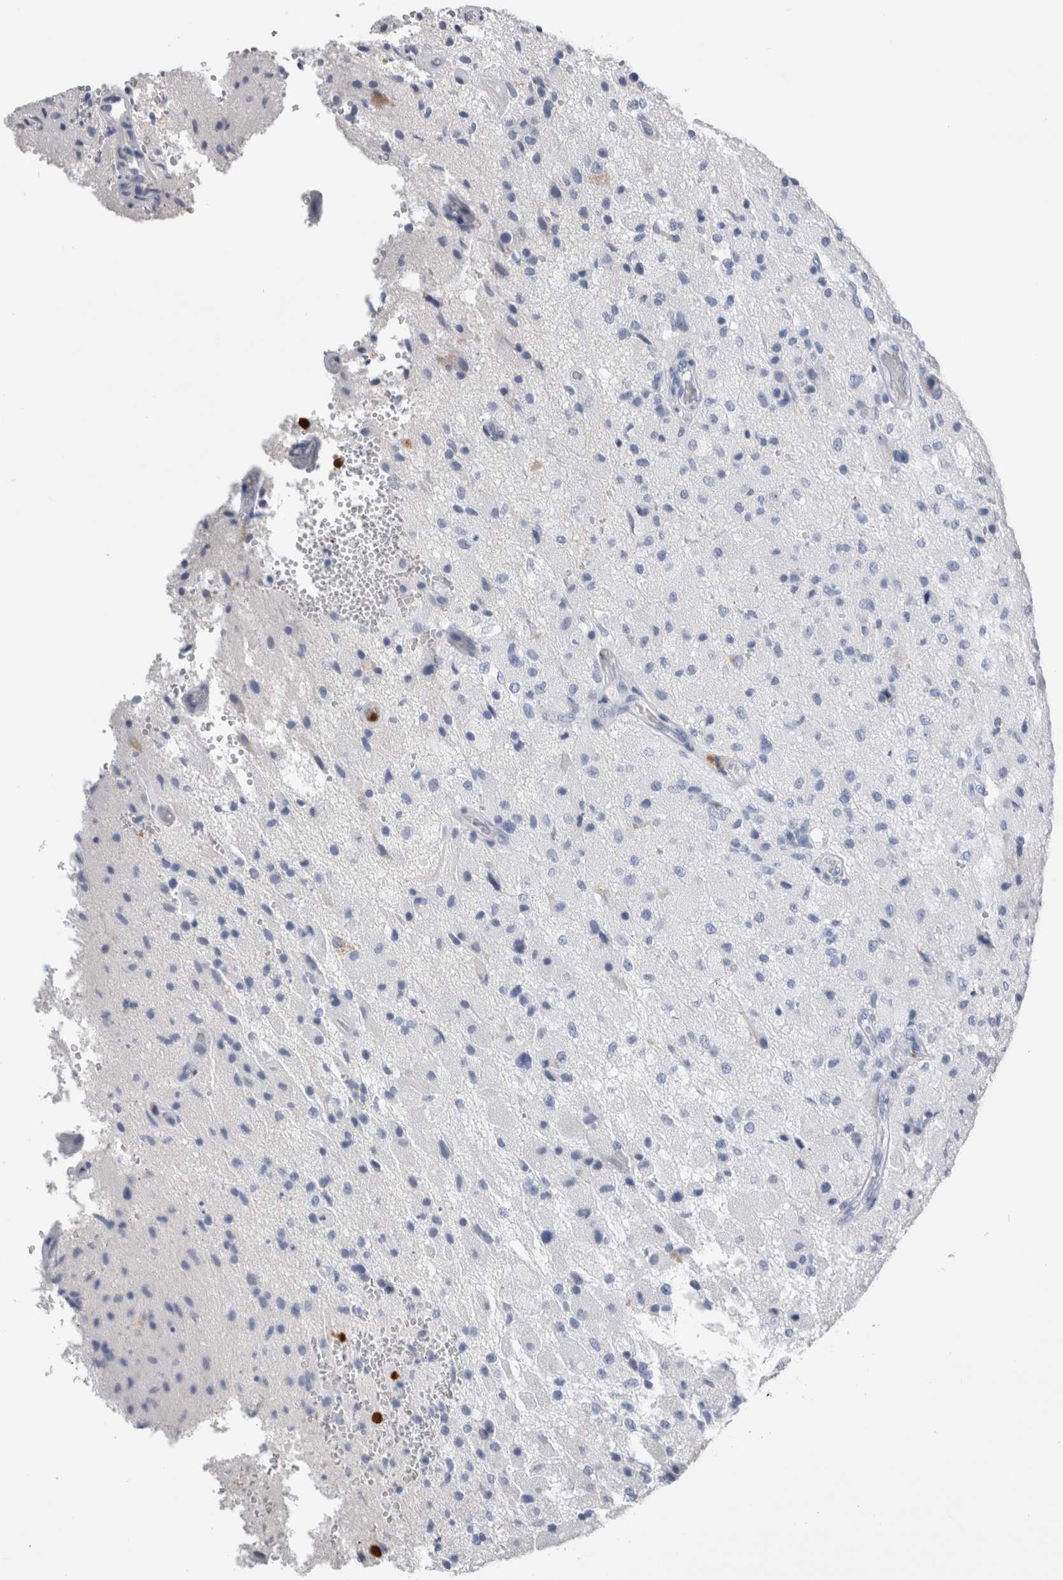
{"staining": {"intensity": "negative", "quantity": "none", "location": "none"}, "tissue": "glioma", "cell_type": "Tumor cells", "image_type": "cancer", "snomed": [{"axis": "morphology", "description": "Normal tissue, NOS"}, {"axis": "morphology", "description": "Glioma, malignant, High grade"}, {"axis": "topography", "description": "Cerebral cortex"}], "caption": "IHC image of neoplastic tissue: glioma stained with DAB (3,3'-diaminobenzidine) exhibits no significant protein expression in tumor cells.", "gene": "S100A12", "patient": {"sex": "male", "age": 77}}